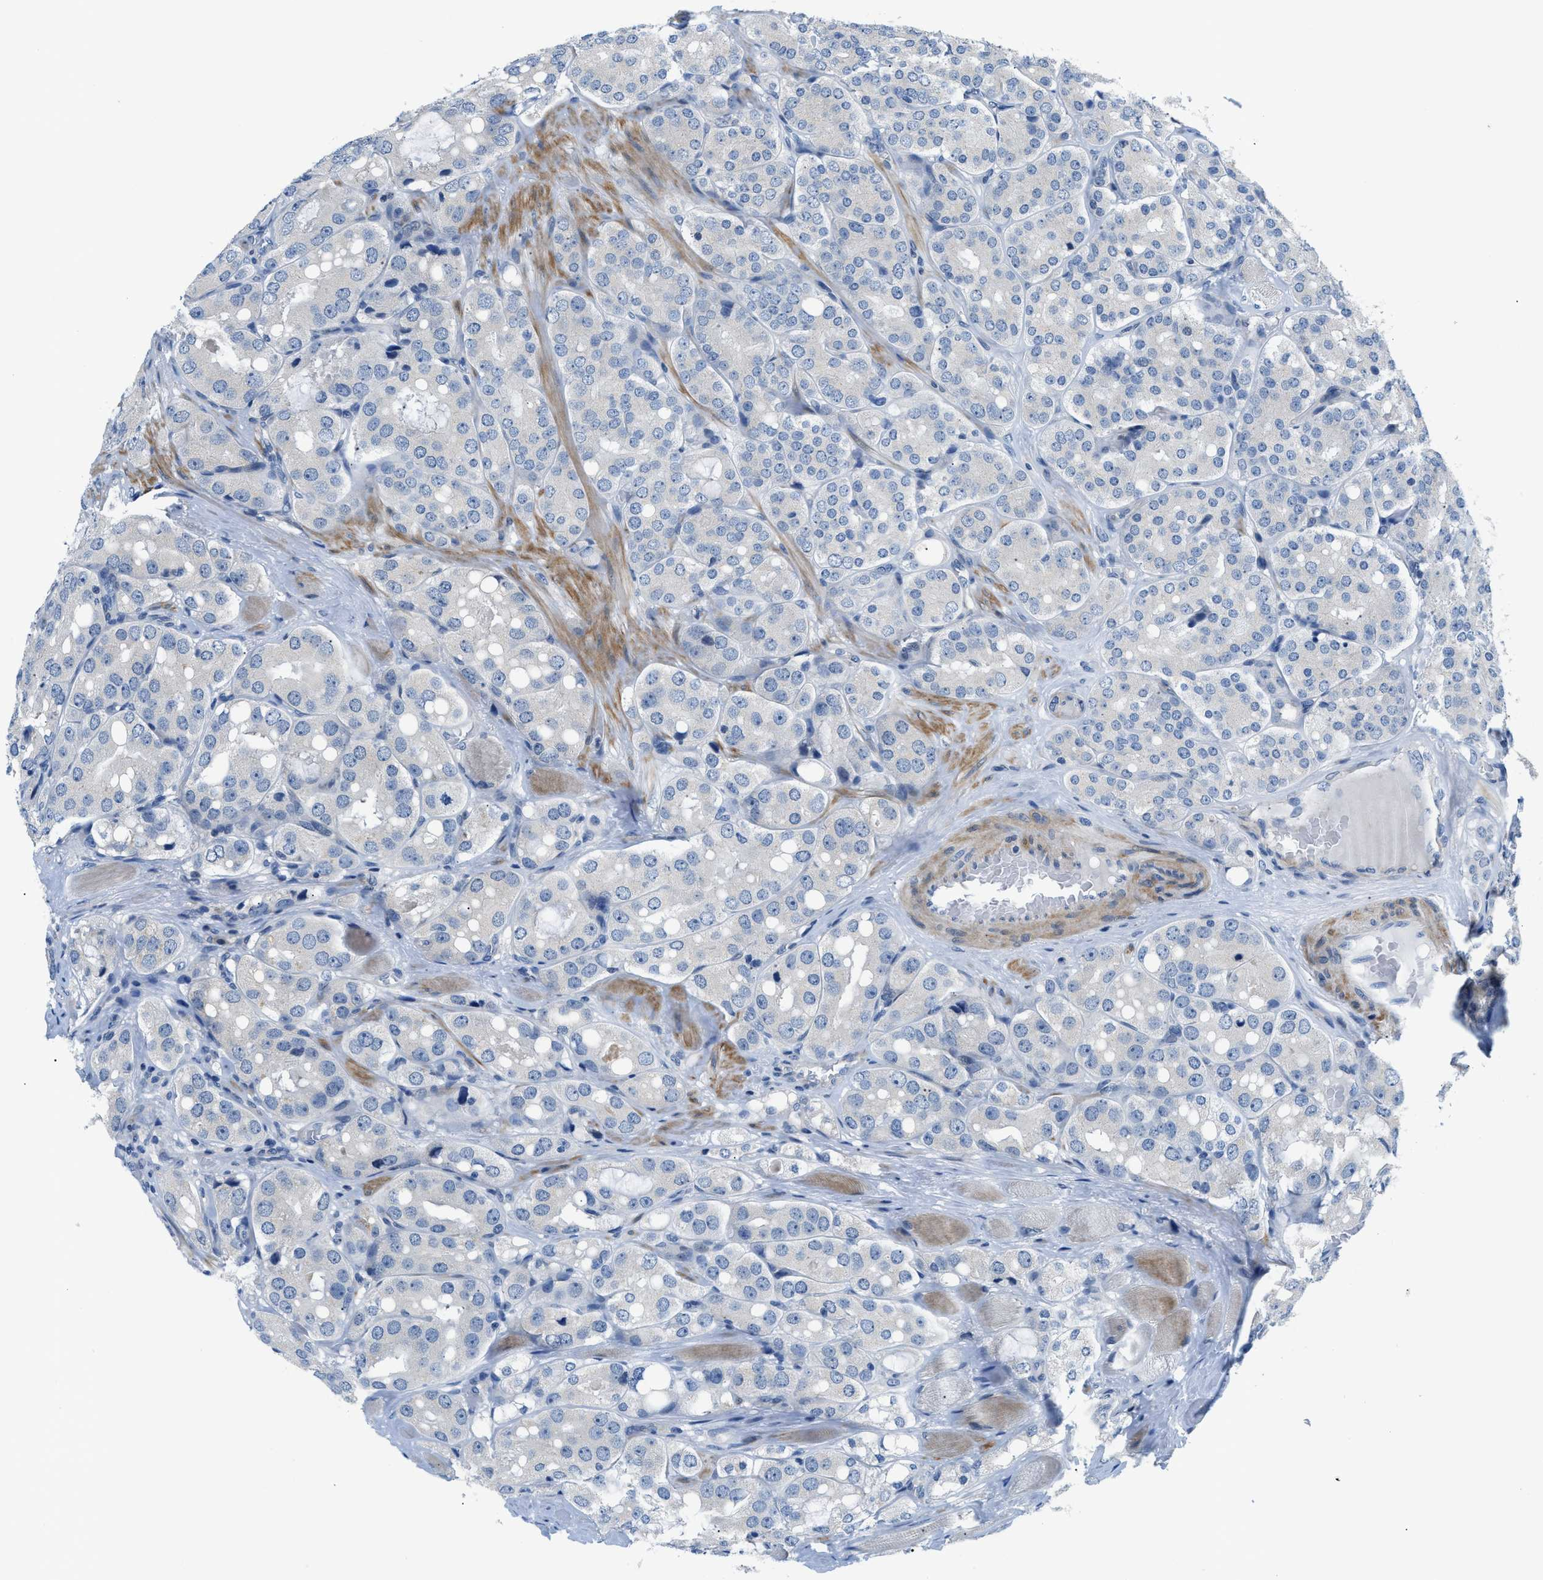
{"staining": {"intensity": "negative", "quantity": "none", "location": "none"}, "tissue": "prostate cancer", "cell_type": "Tumor cells", "image_type": "cancer", "snomed": [{"axis": "morphology", "description": "Adenocarcinoma, High grade"}, {"axis": "topography", "description": "Prostate"}], "caption": "The IHC image has no significant expression in tumor cells of high-grade adenocarcinoma (prostate) tissue. (Immunohistochemistry, brightfield microscopy, high magnification).", "gene": "FDCSP", "patient": {"sex": "male", "age": 65}}